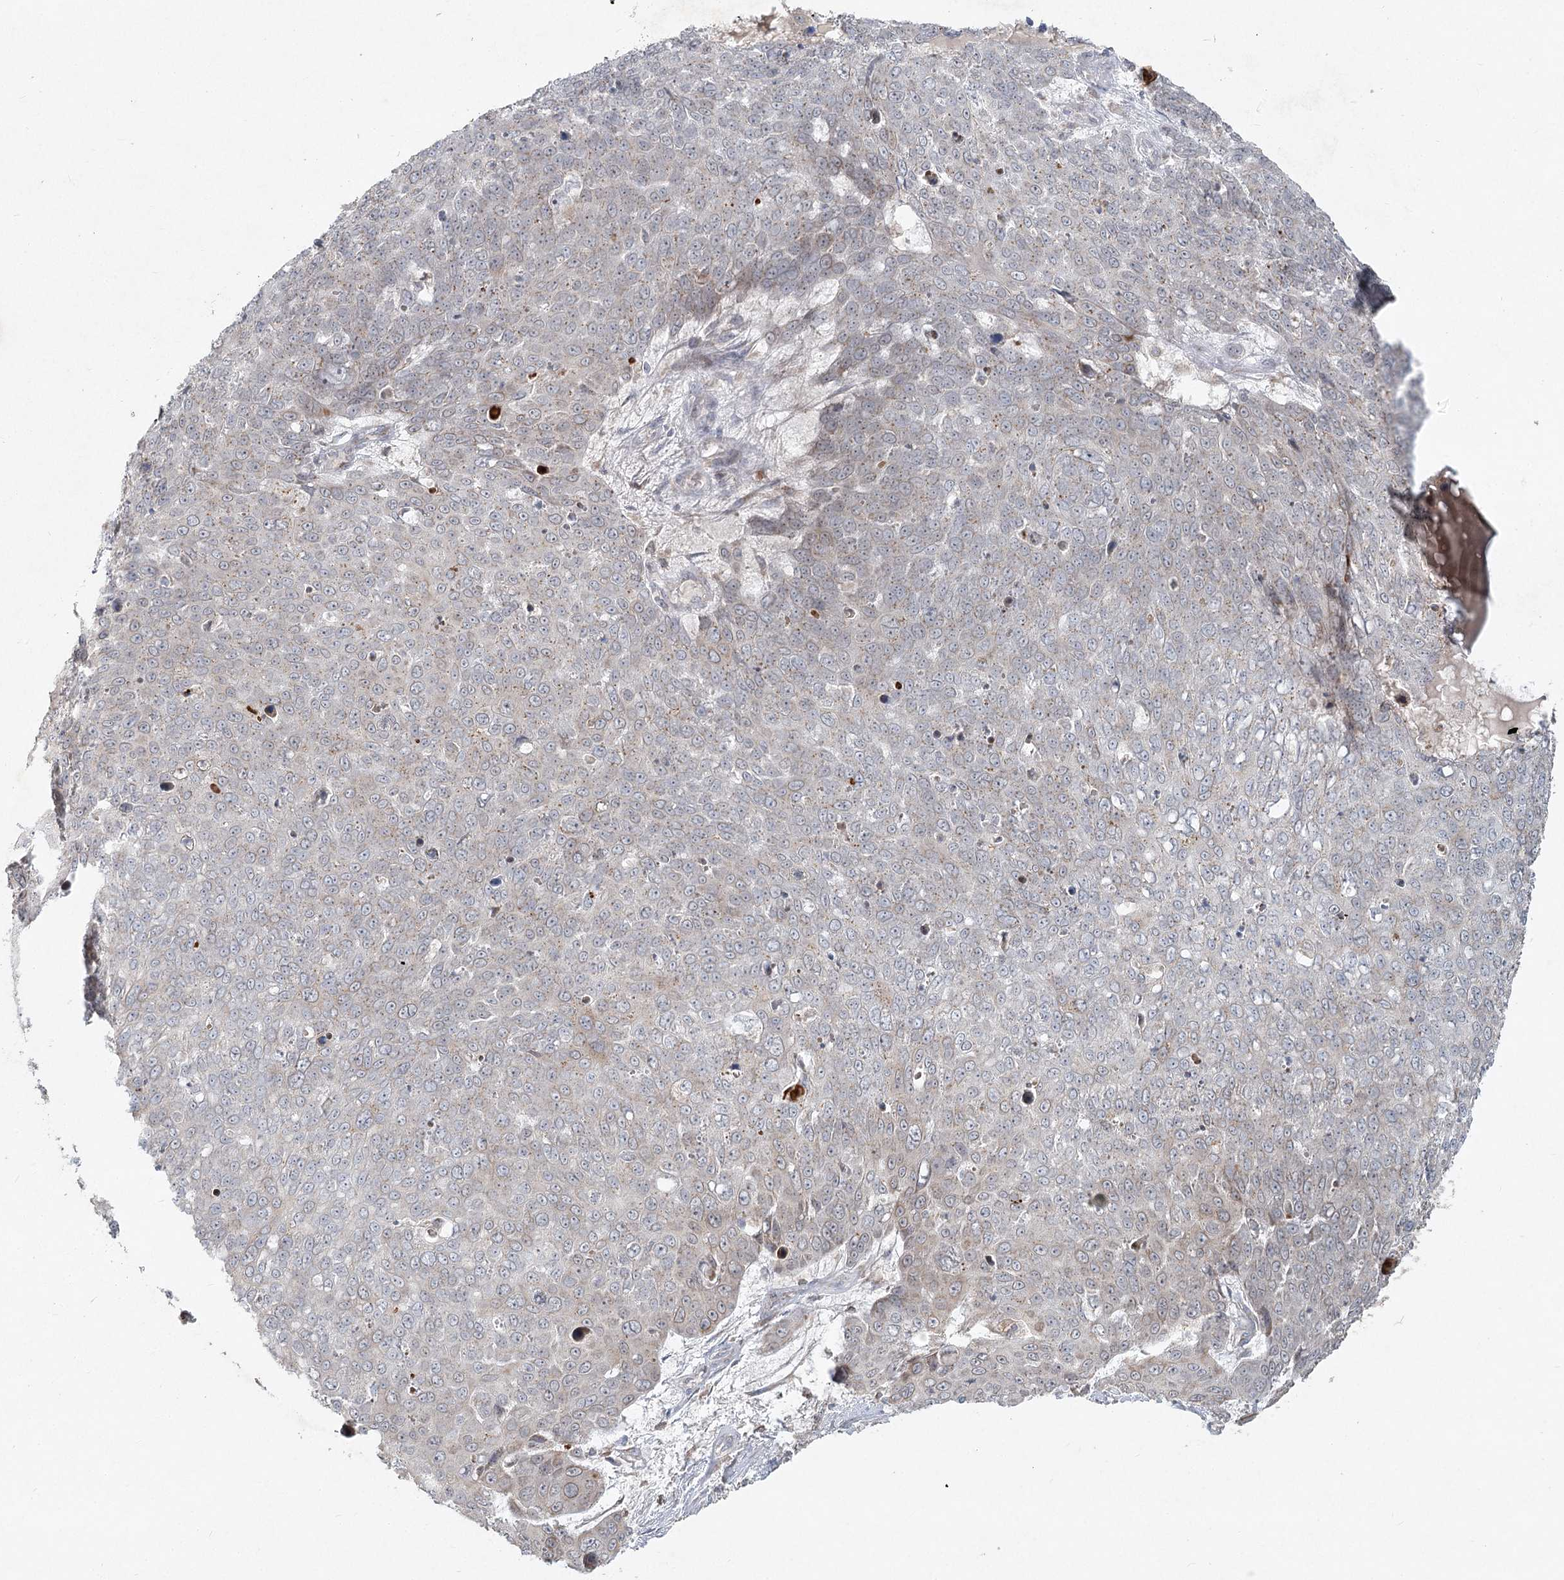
{"staining": {"intensity": "weak", "quantity": "<25%", "location": "cytoplasmic/membranous"}, "tissue": "skin cancer", "cell_type": "Tumor cells", "image_type": "cancer", "snomed": [{"axis": "morphology", "description": "Squamous cell carcinoma, NOS"}, {"axis": "topography", "description": "Skin"}], "caption": "Skin cancer (squamous cell carcinoma) was stained to show a protein in brown. There is no significant positivity in tumor cells.", "gene": "LRP2BP", "patient": {"sex": "male", "age": 71}}